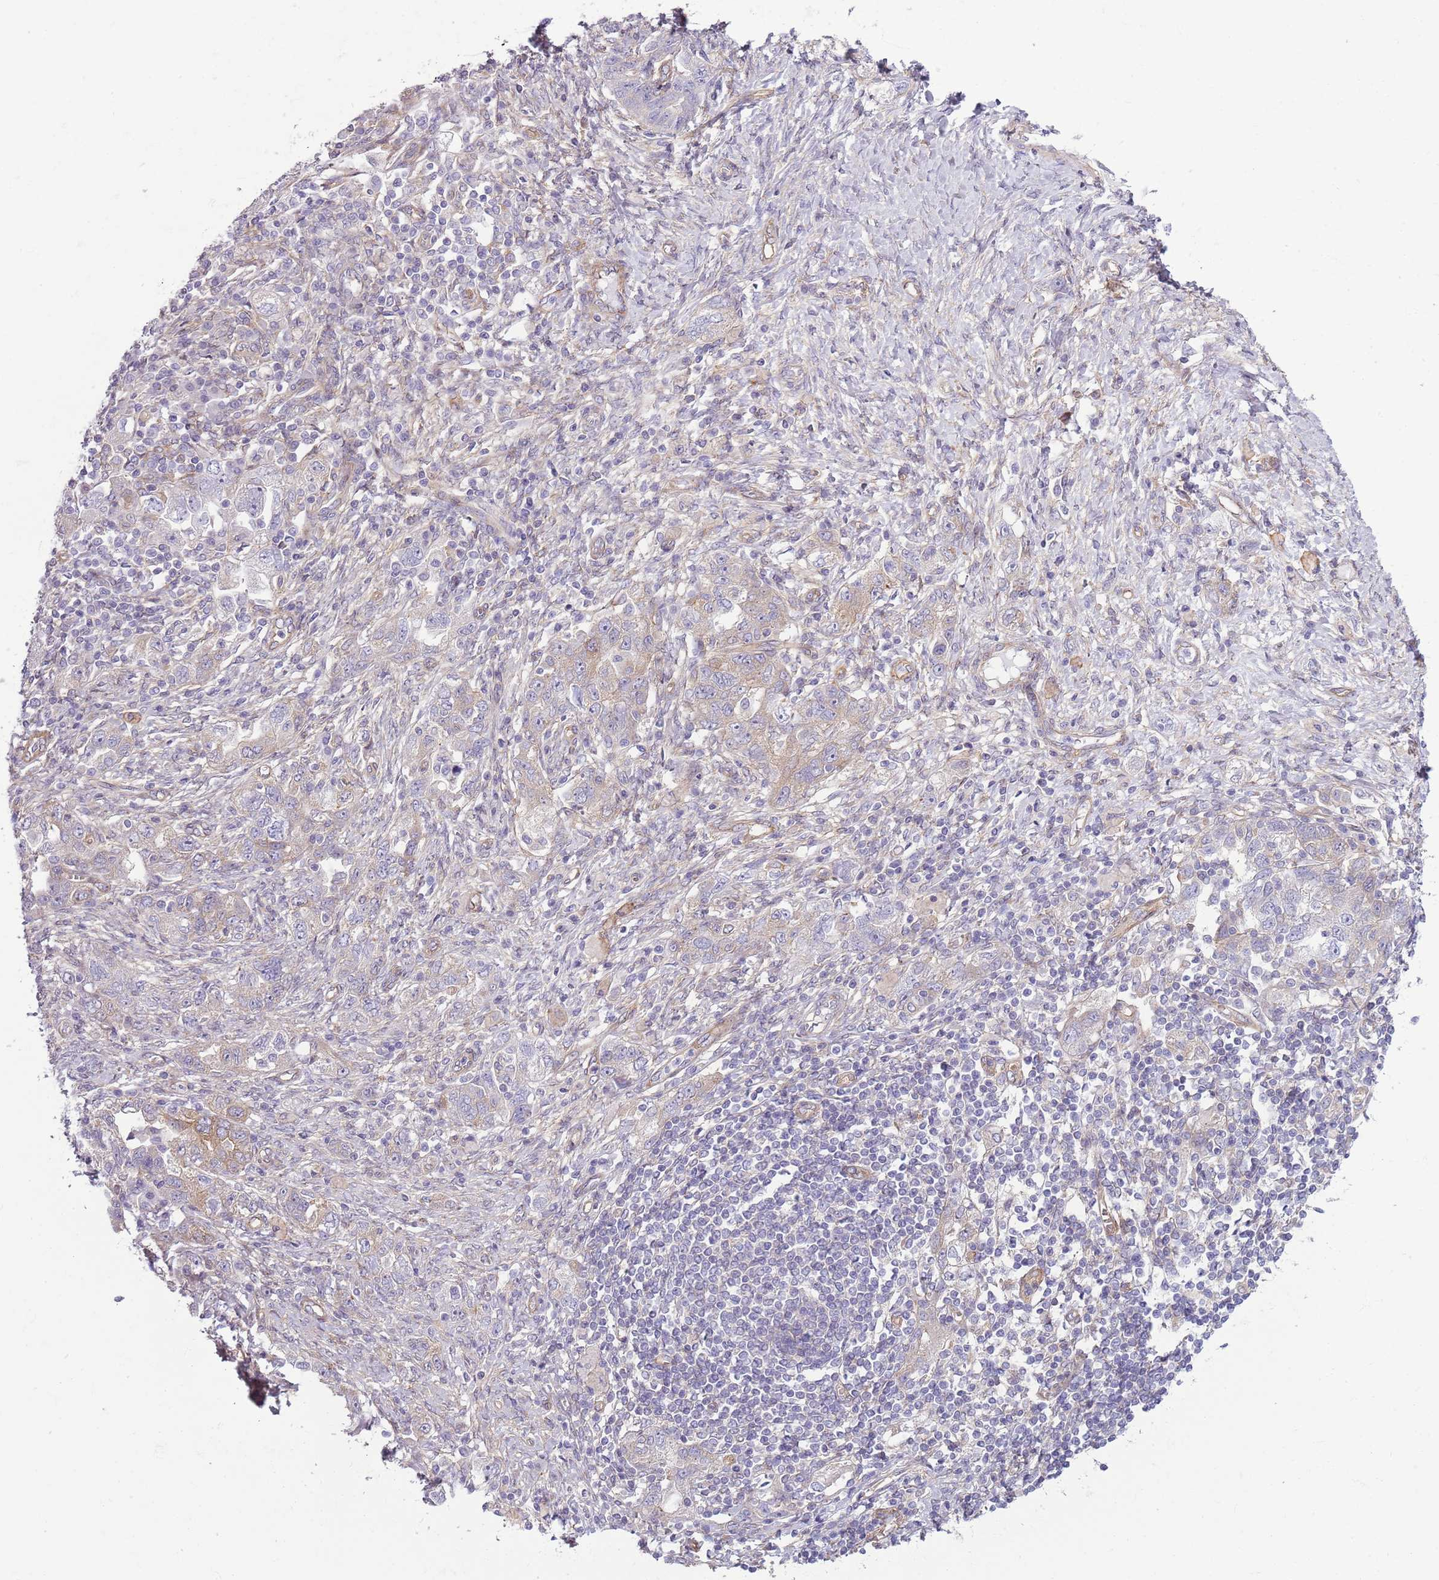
{"staining": {"intensity": "weak", "quantity": "25%-75%", "location": "cytoplasmic/membranous"}, "tissue": "ovarian cancer", "cell_type": "Tumor cells", "image_type": "cancer", "snomed": [{"axis": "morphology", "description": "Carcinoma, NOS"}, {"axis": "morphology", "description": "Cystadenocarcinoma, serous, NOS"}, {"axis": "topography", "description": "Ovary"}], "caption": "Immunohistochemical staining of ovarian carcinoma reveals weak cytoplasmic/membranous protein positivity in about 25%-75% of tumor cells.", "gene": "SNX1", "patient": {"sex": "female", "age": 69}}